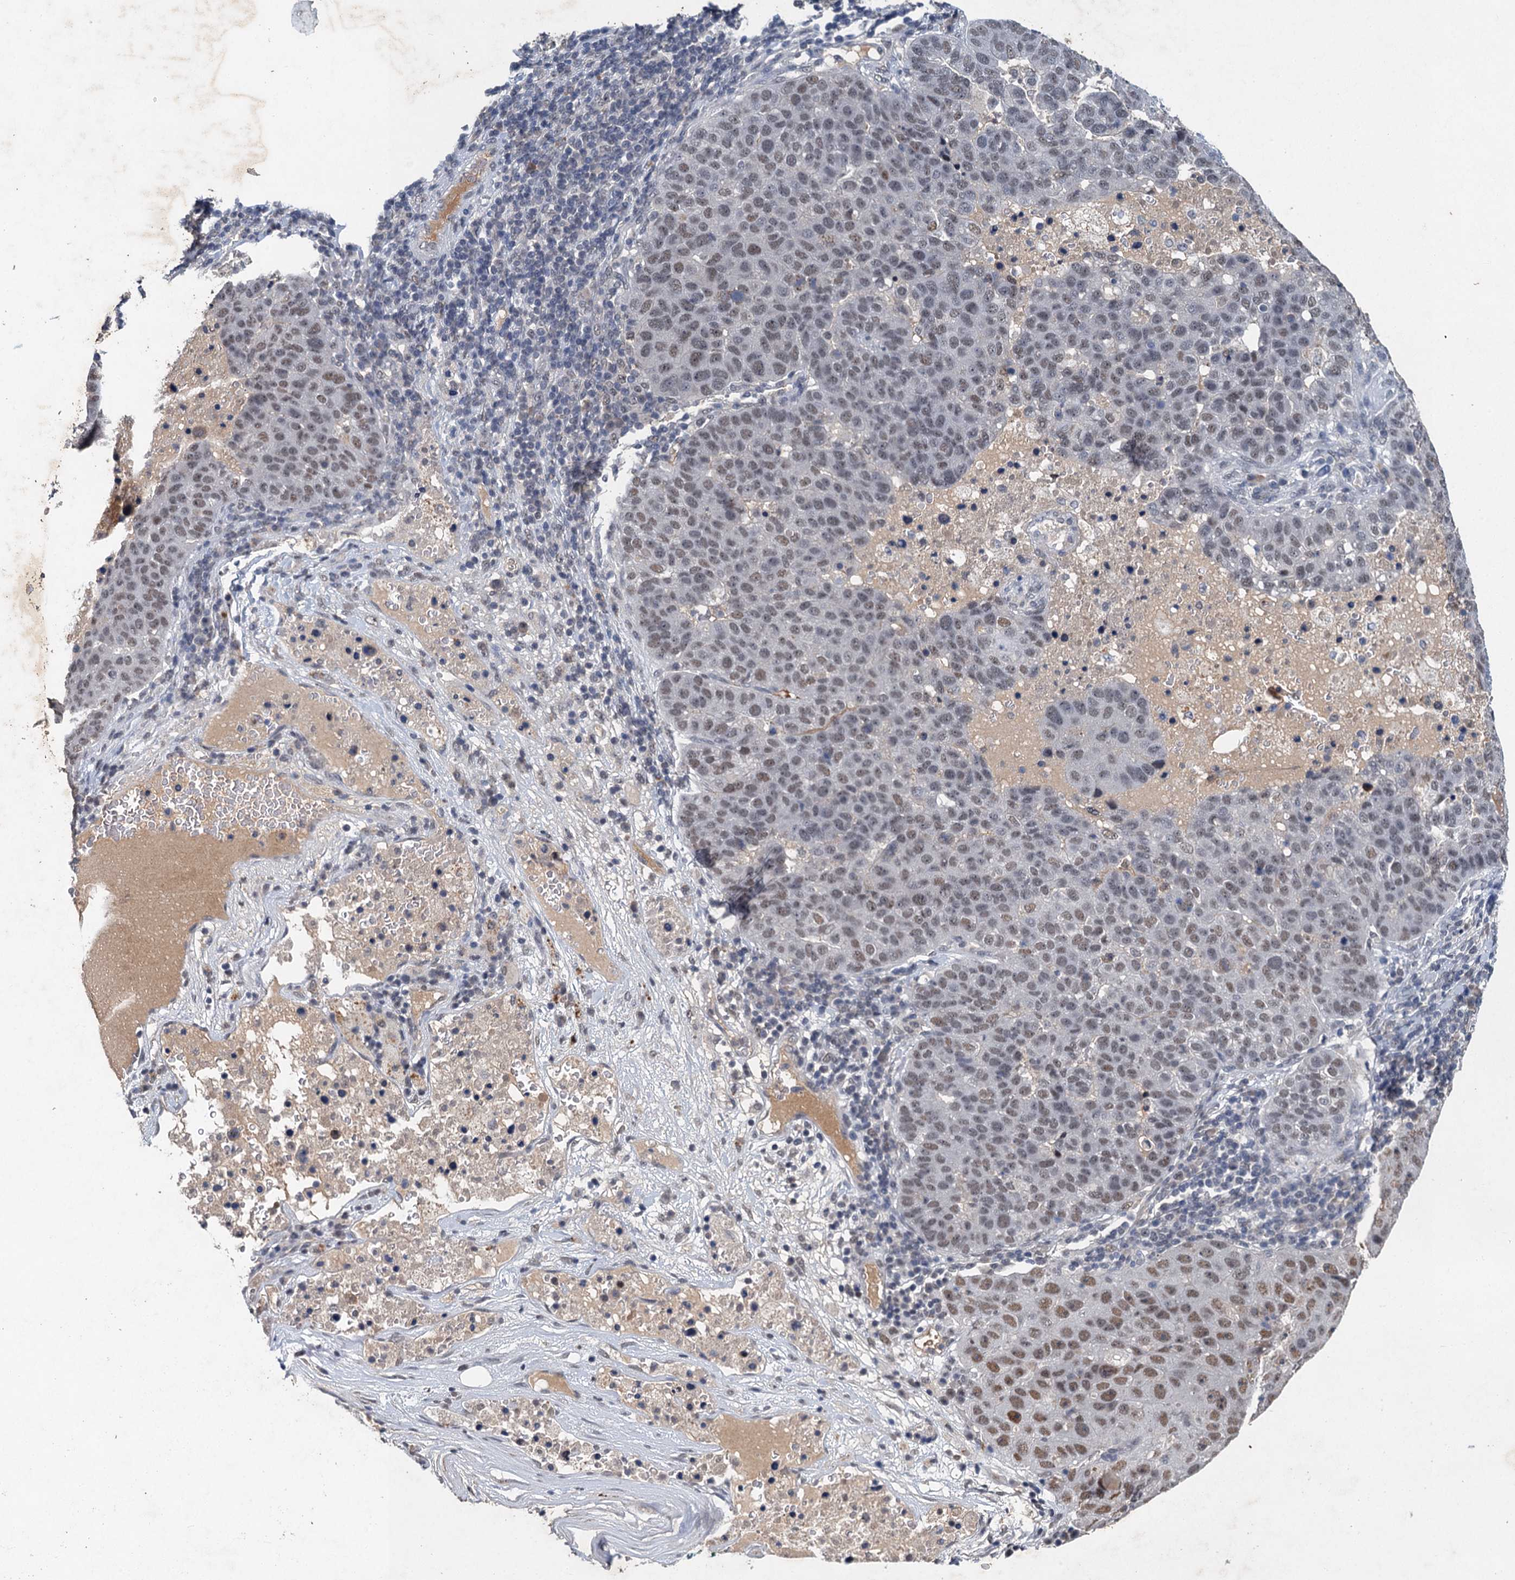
{"staining": {"intensity": "moderate", "quantity": "25%-75%", "location": "nuclear"}, "tissue": "pancreatic cancer", "cell_type": "Tumor cells", "image_type": "cancer", "snomed": [{"axis": "morphology", "description": "Adenocarcinoma, NOS"}, {"axis": "topography", "description": "Pancreas"}], "caption": "Pancreatic cancer tissue displays moderate nuclear staining in about 25%-75% of tumor cells, visualized by immunohistochemistry.", "gene": "CSTF3", "patient": {"sex": "female", "age": 61}}